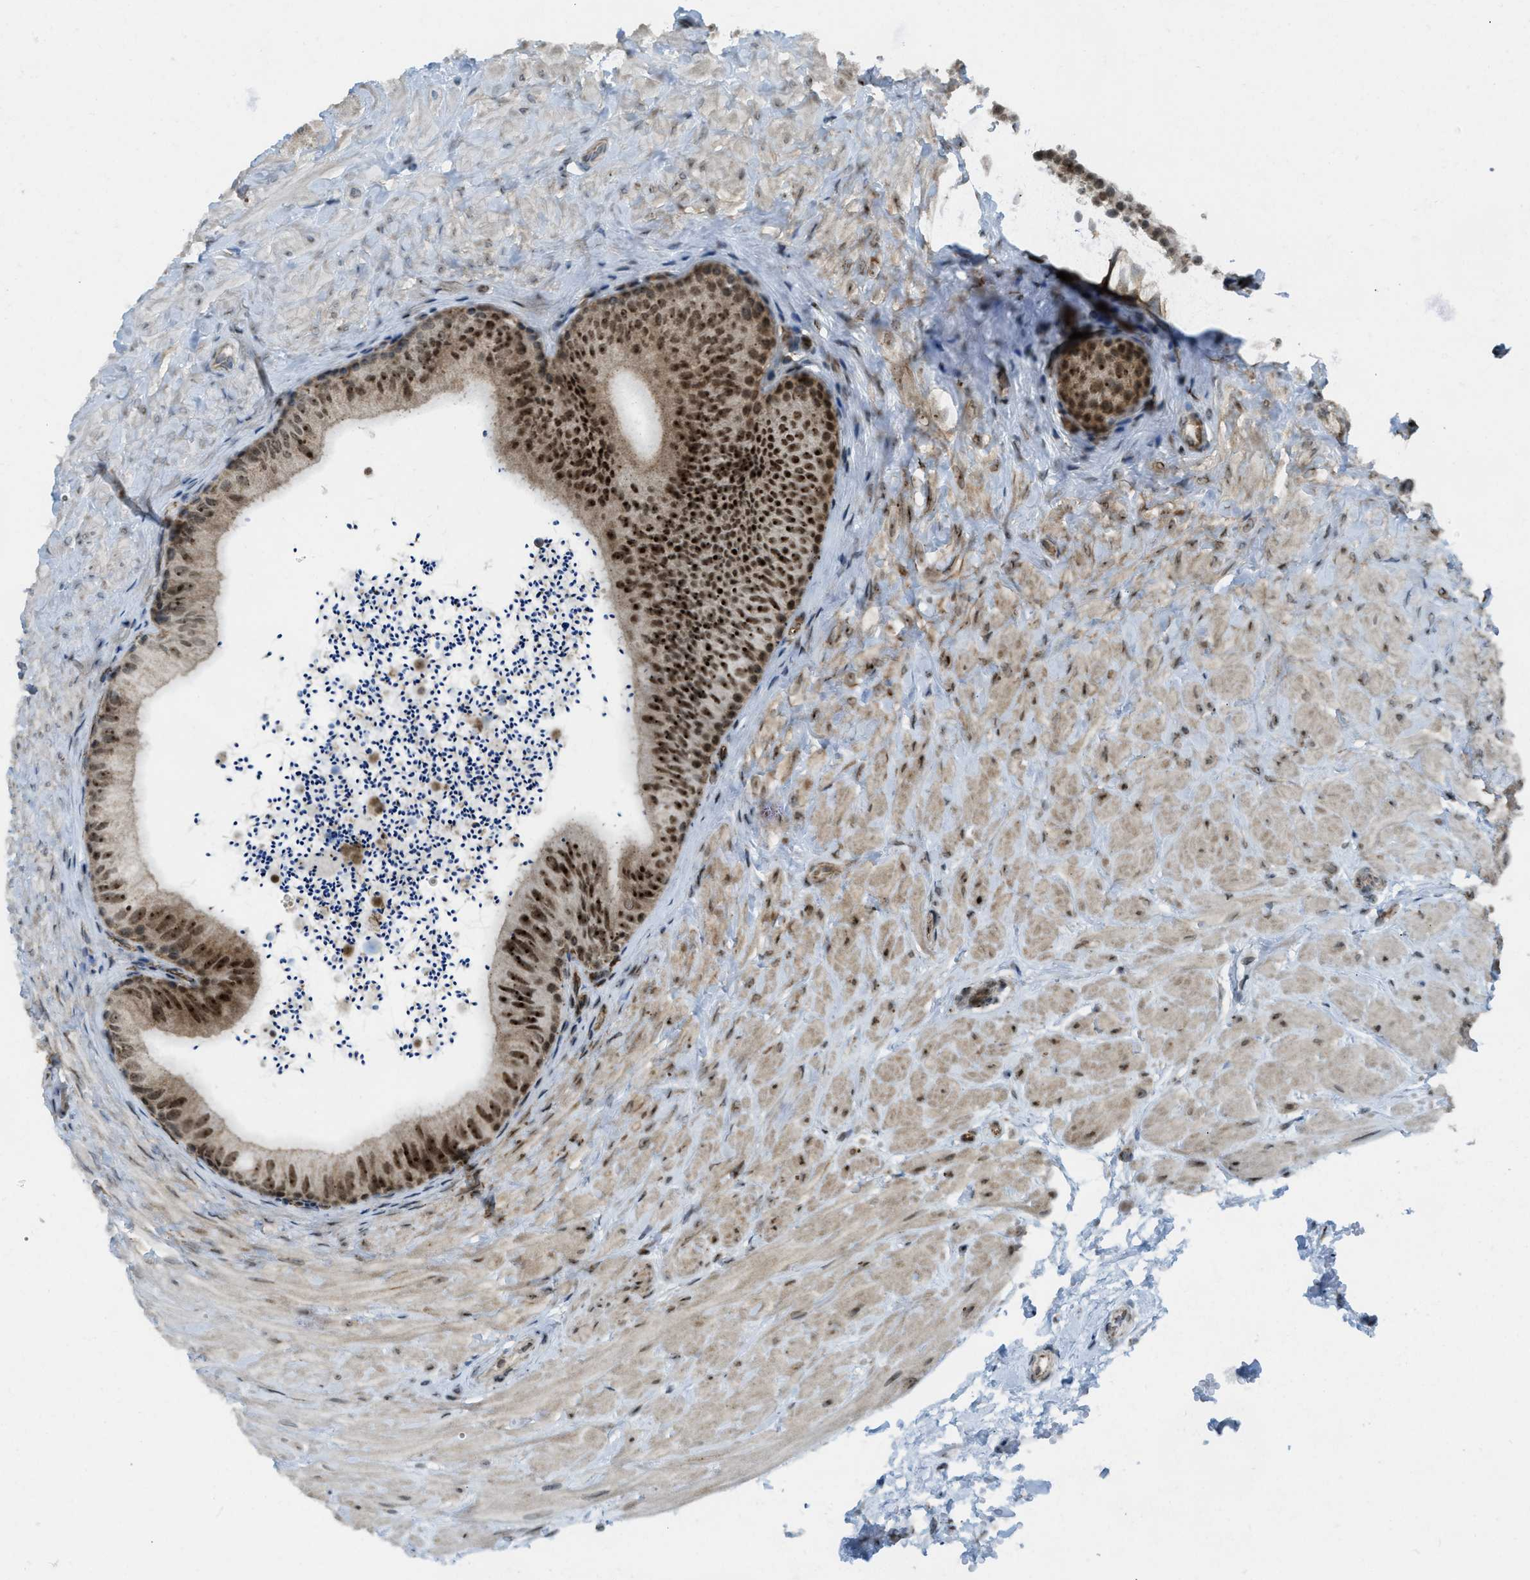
{"staining": {"intensity": "strong", "quantity": "25%-75%", "location": "nuclear"}, "tissue": "epididymis", "cell_type": "Glandular cells", "image_type": "normal", "snomed": [{"axis": "morphology", "description": "Normal tissue, NOS"}, {"axis": "topography", "description": "Epididymis"}], "caption": "Epididymis stained with DAB immunohistochemistry (IHC) shows high levels of strong nuclear positivity in about 25%-75% of glandular cells.", "gene": "E2F1", "patient": {"sex": "male", "age": 56}}